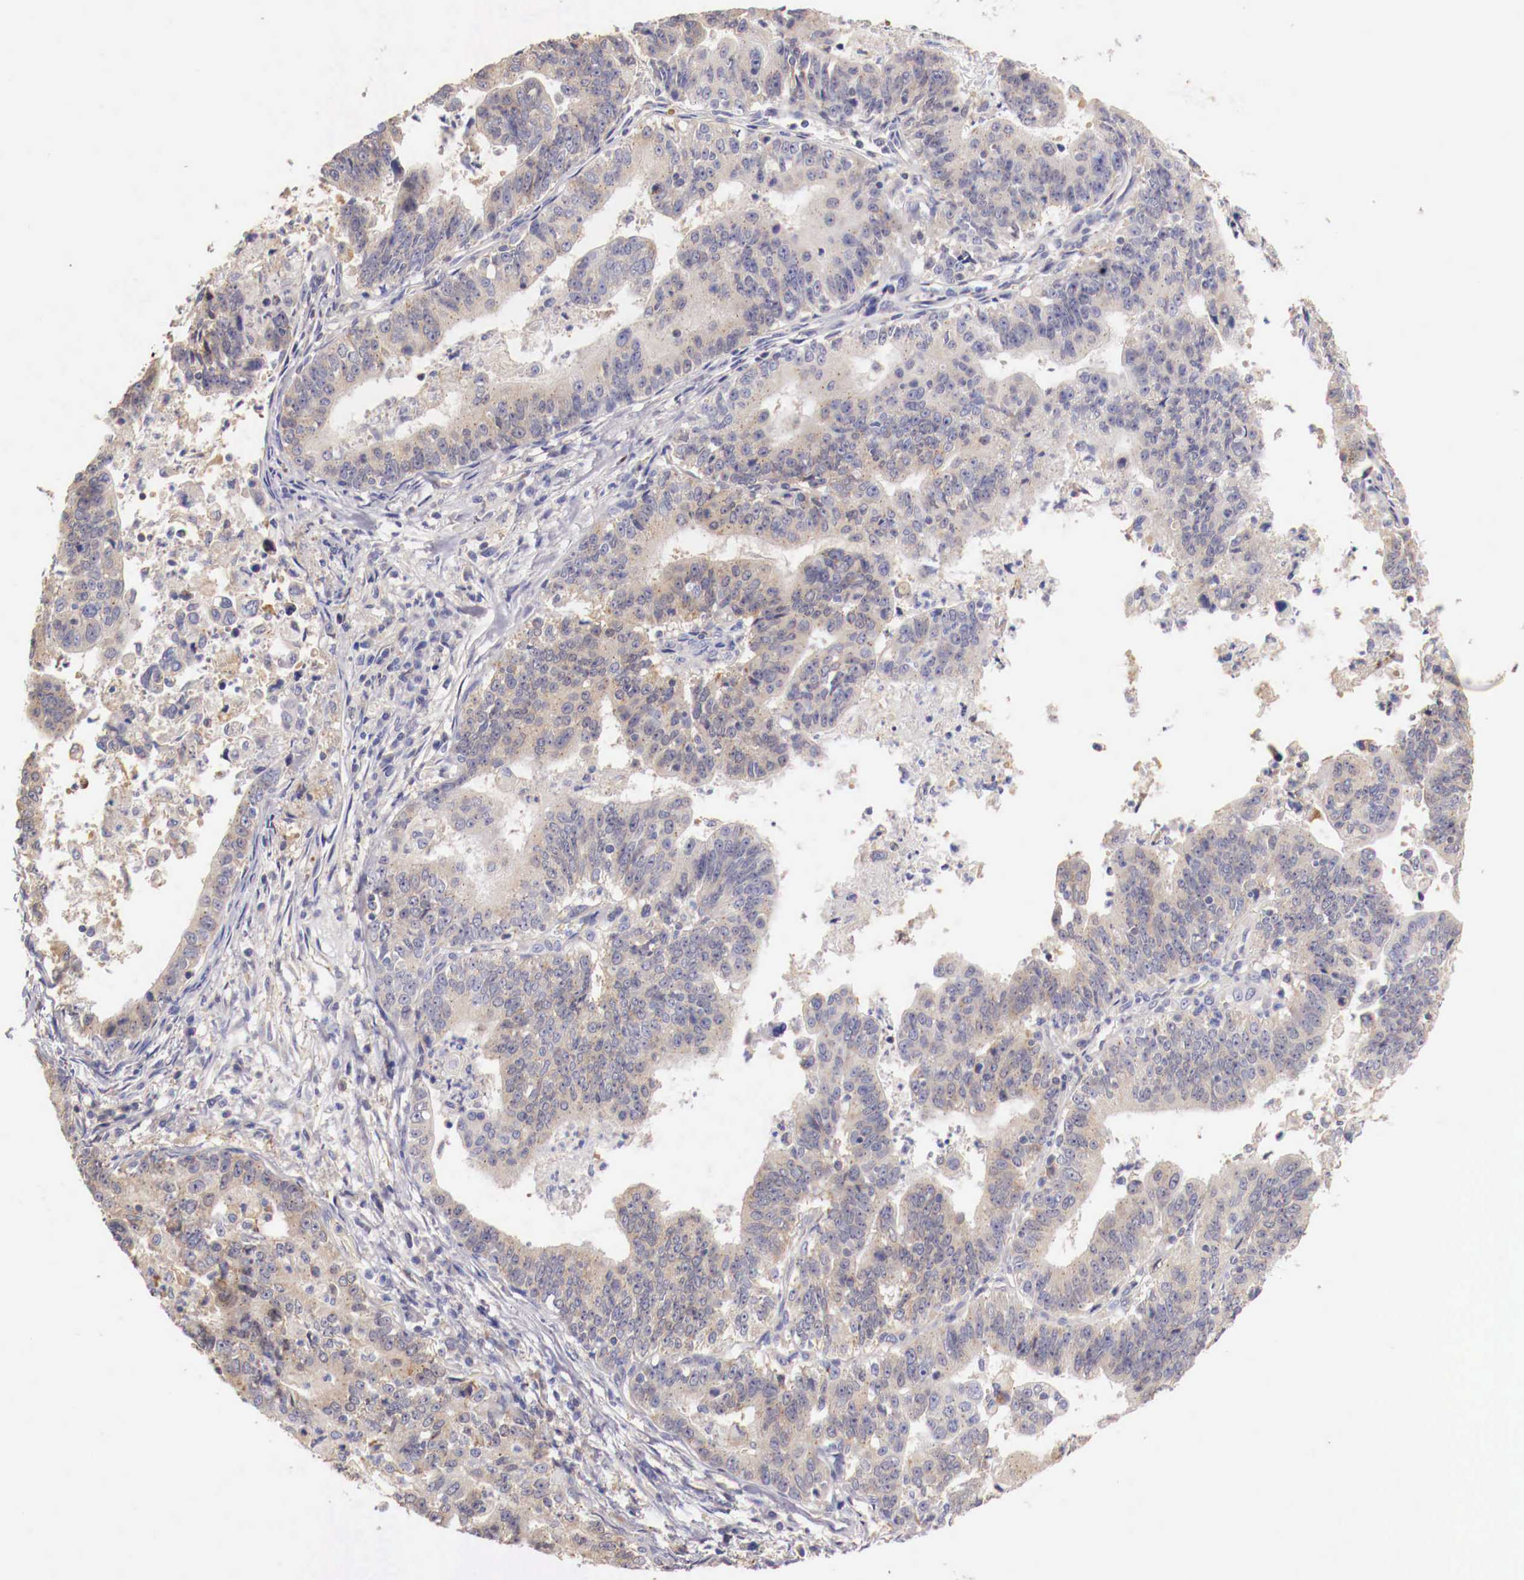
{"staining": {"intensity": "weak", "quantity": ">75%", "location": "cytoplasmic/membranous"}, "tissue": "stomach cancer", "cell_type": "Tumor cells", "image_type": "cancer", "snomed": [{"axis": "morphology", "description": "Adenocarcinoma, NOS"}, {"axis": "topography", "description": "Stomach, upper"}], "caption": "Weak cytoplasmic/membranous protein expression is present in about >75% of tumor cells in stomach cancer (adenocarcinoma). (Stains: DAB in brown, nuclei in blue, Microscopy: brightfield microscopy at high magnification).", "gene": "PITPNA", "patient": {"sex": "female", "age": 50}}